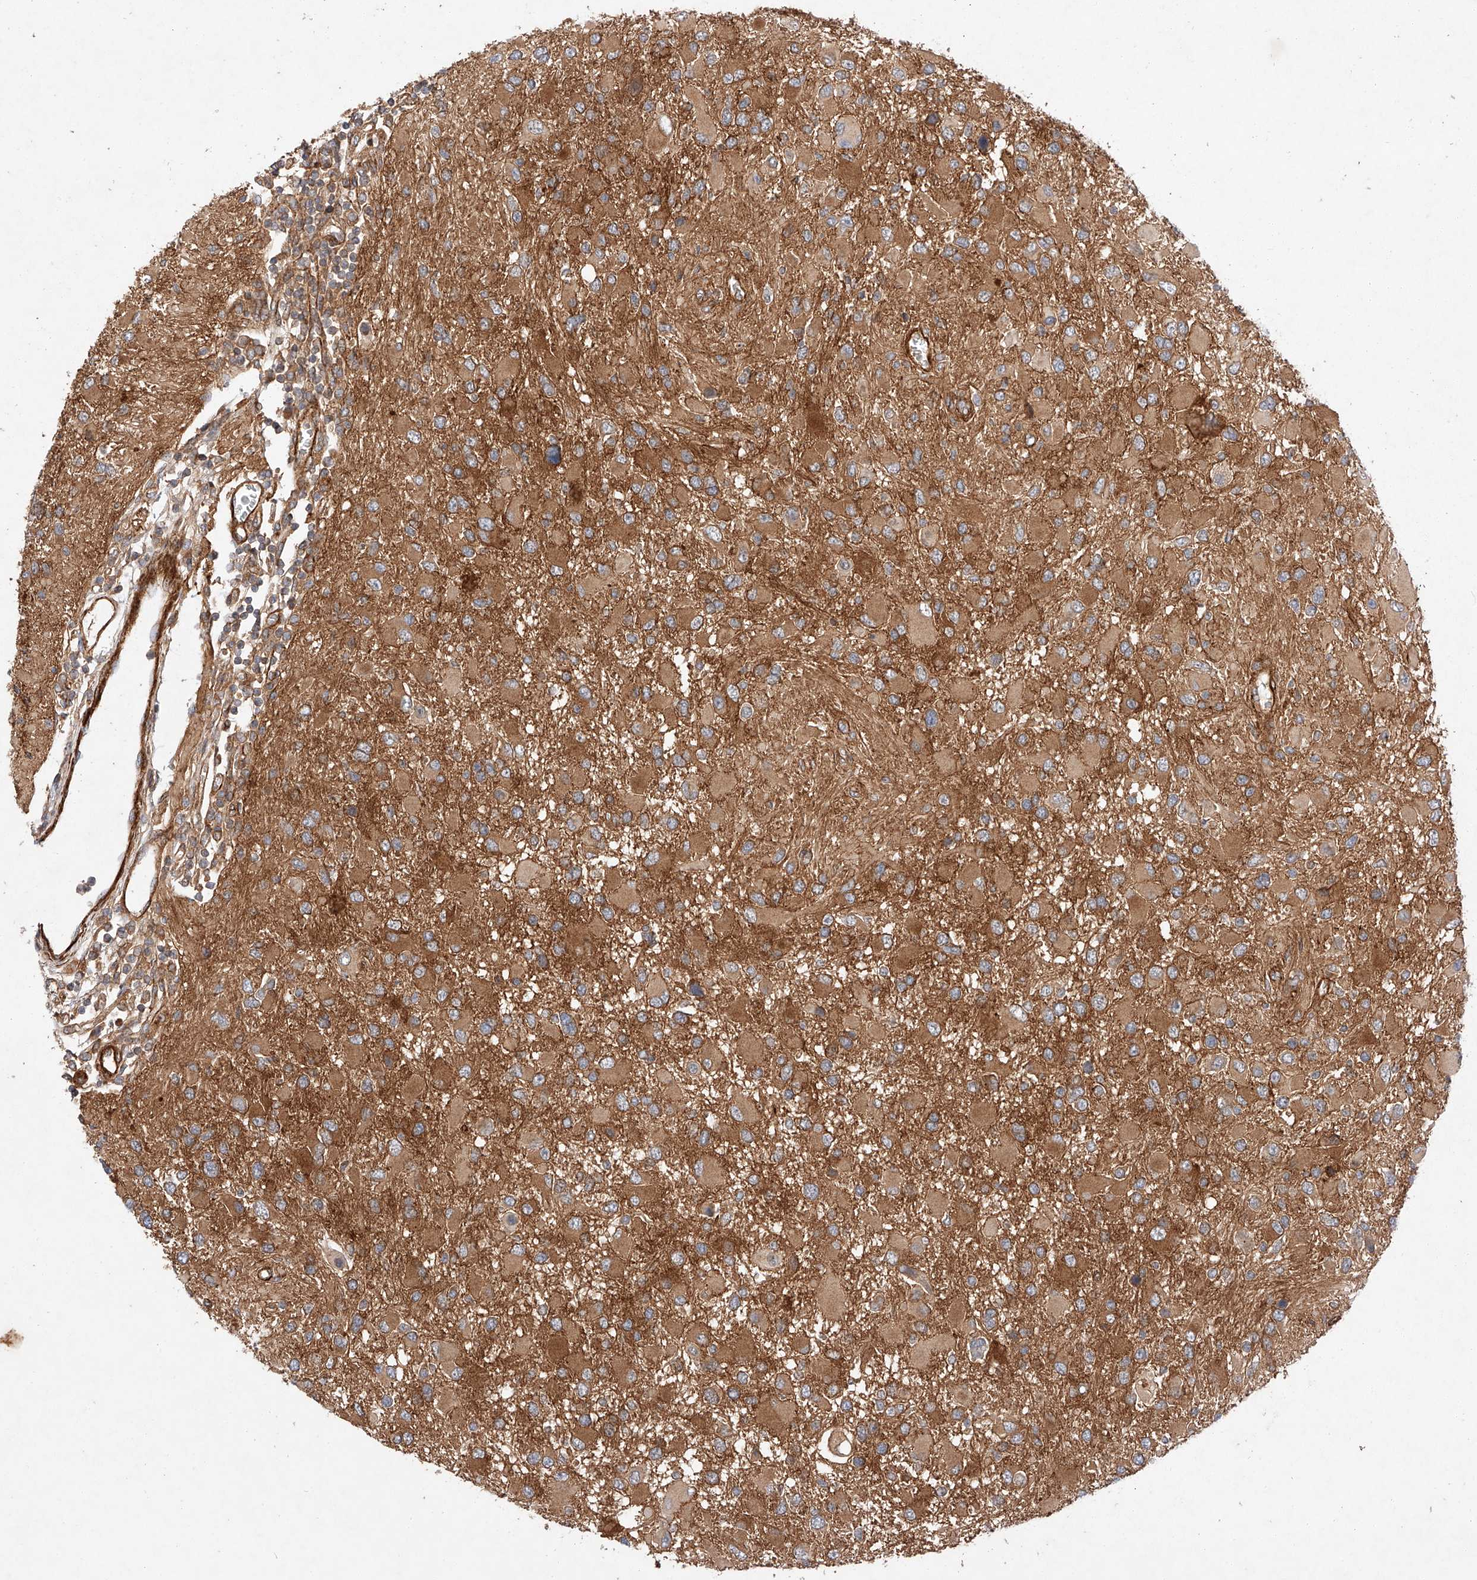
{"staining": {"intensity": "moderate", "quantity": ">75%", "location": "cytoplasmic/membranous"}, "tissue": "glioma", "cell_type": "Tumor cells", "image_type": "cancer", "snomed": [{"axis": "morphology", "description": "Glioma, malignant, High grade"}, {"axis": "topography", "description": "Brain"}], "caption": "High-power microscopy captured an immunohistochemistry histopathology image of malignant glioma (high-grade), revealing moderate cytoplasmic/membranous expression in approximately >75% of tumor cells.", "gene": "RAB23", "patient": {"sex": "male", "age": 53}}